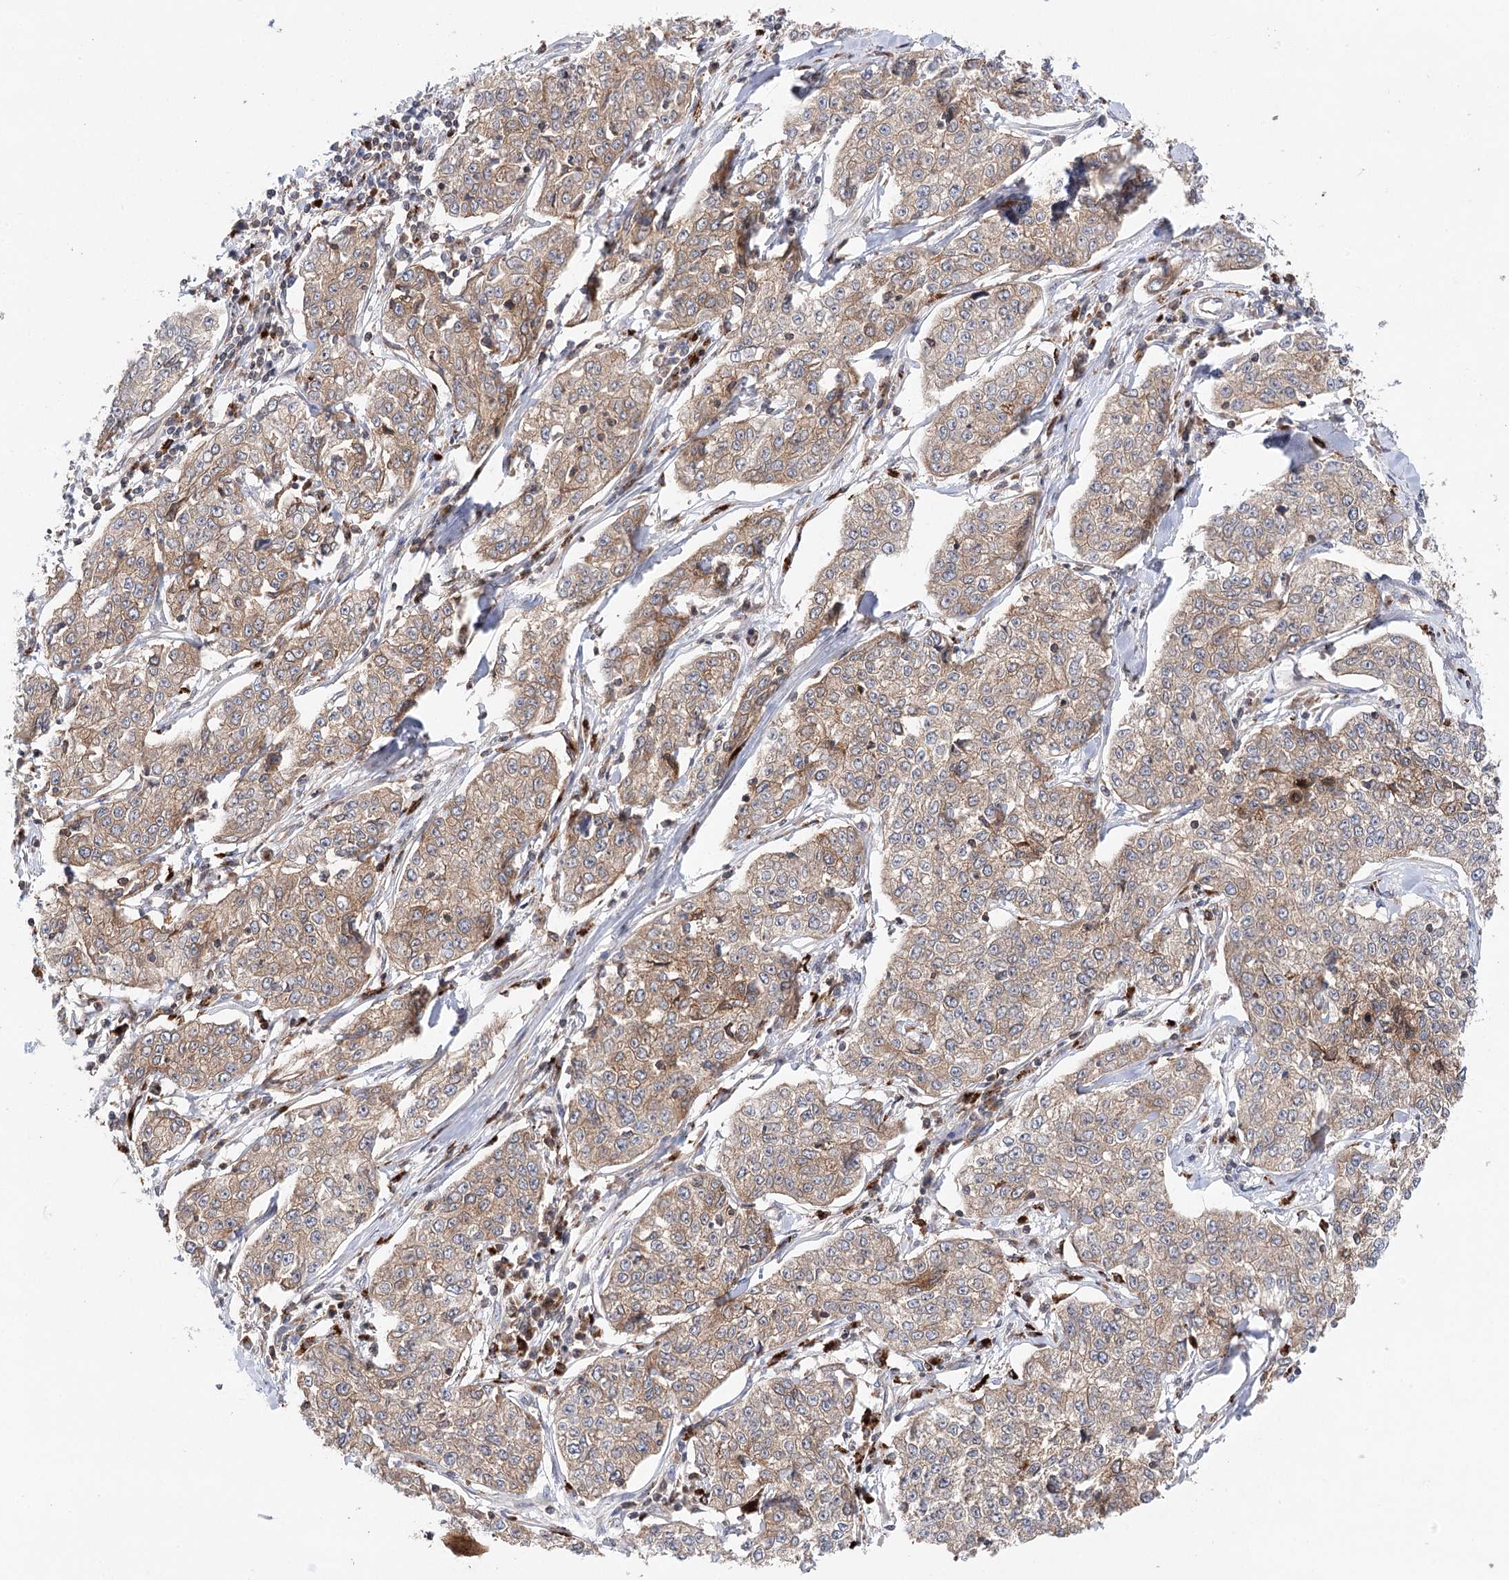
{"staining": {"intensity": "weak", "quantity": "25%-75%", "location": "cytoplasmic/membranous"}, "tissue": "cervical cancer", "cell_type": "Tumor cells", "image_type": "cancer", "snomed": [{"axis": "morphology", "description": "Squamous cell carcinoma, NOS"}, {"axis": "topography", "description": "Cervix"}], "caption": "This photomicrograph reveals immunohistochemistry (IHC) staining of cervical cancer, with low weak cytoplasmic/membranous positivity in approximately 25%-75% of tumor cells.", "gene": "VPS37B", "patient": {"sex": "female", "age": 35}}